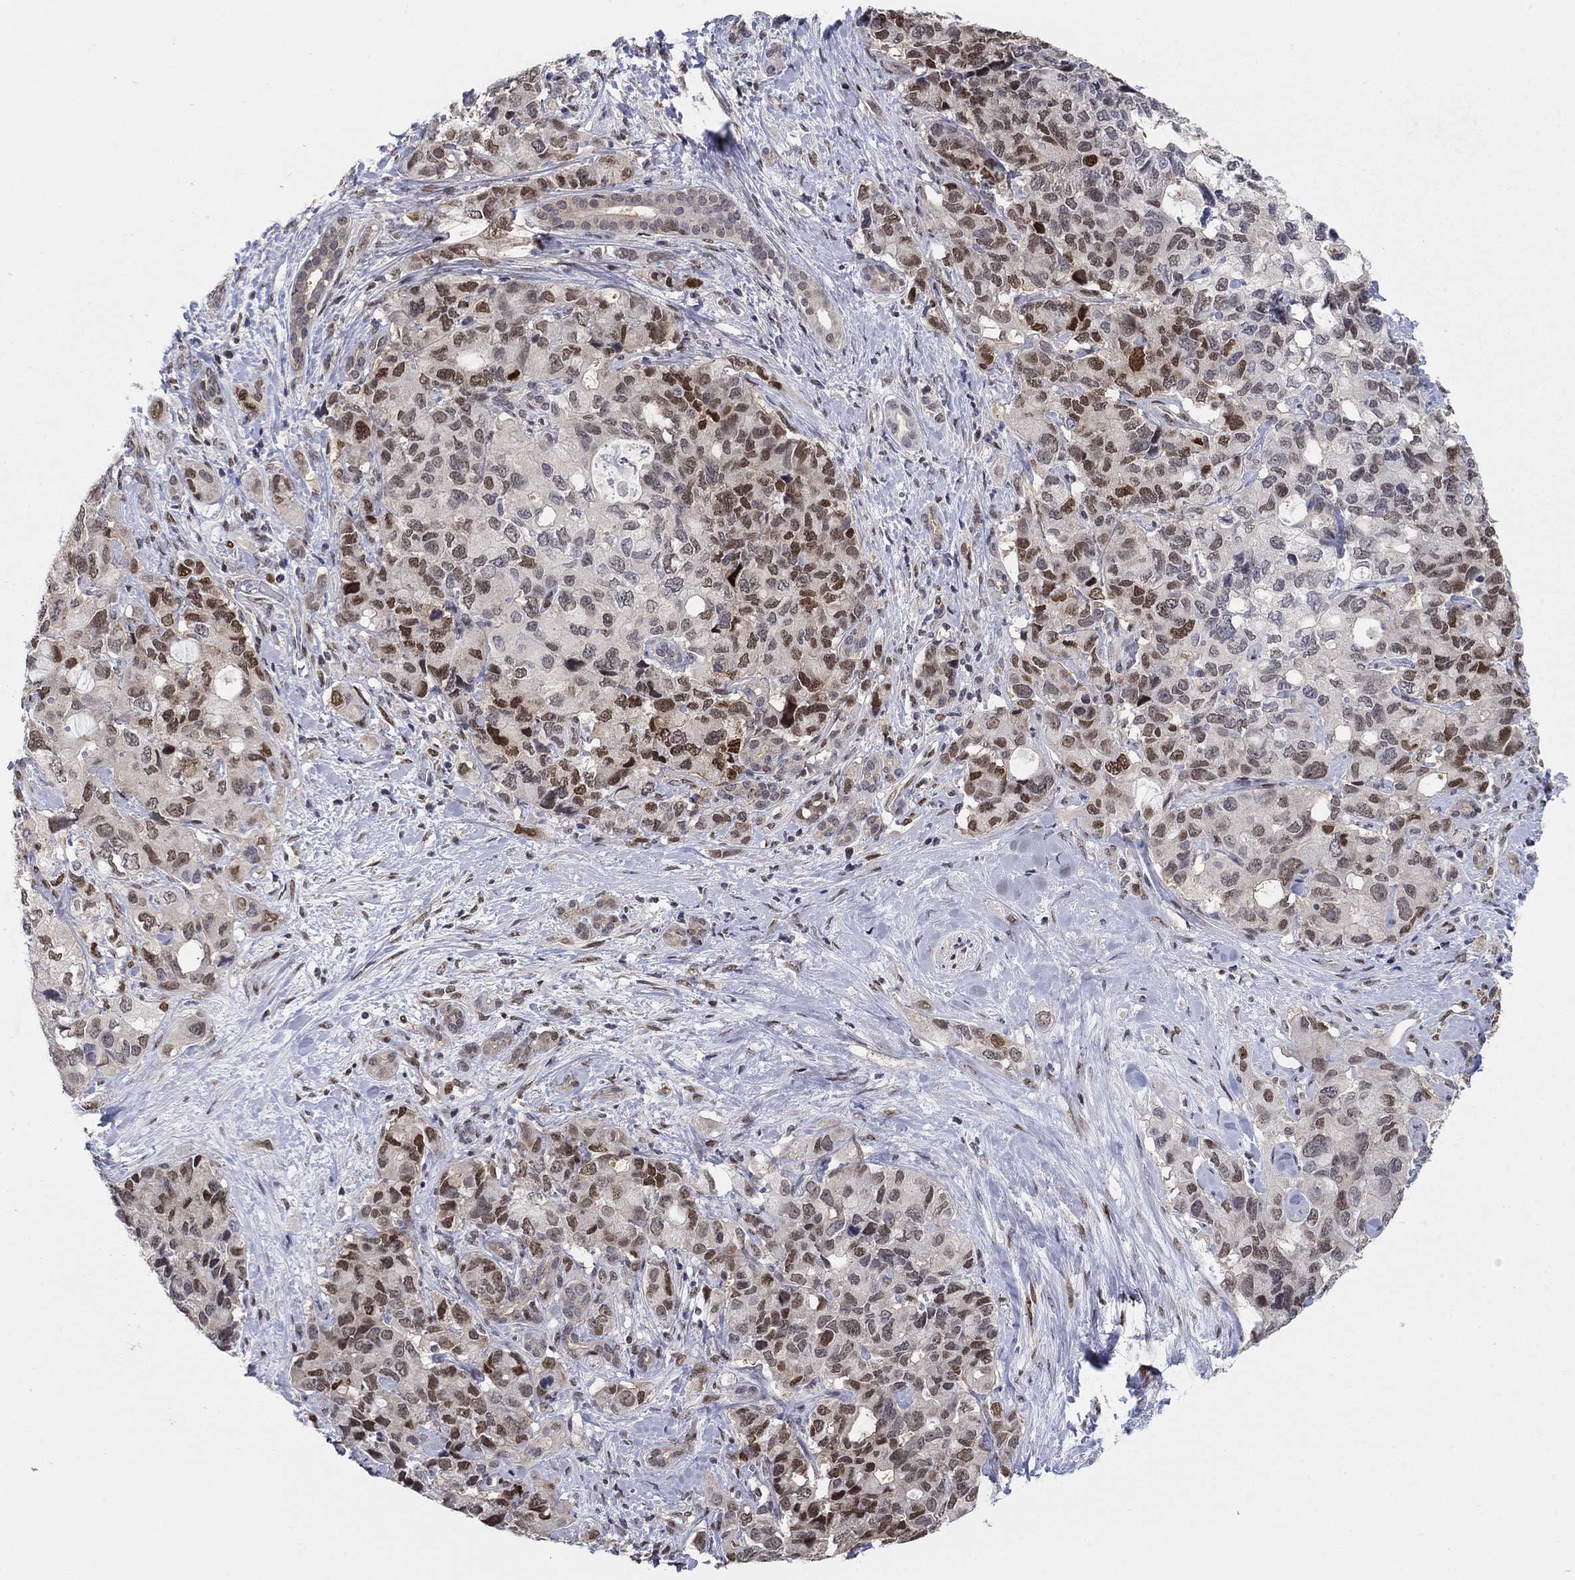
{"staining": {"intensity": "strong", "quantity": "25%-75%", "location": "nuclear"}, "tissue": "pancreatic cancer", "cell_type": "Tumor cells", "image_type": "cancer", "snomed": [{"axis": "morphology", "description": "Adenocarcinoma, NOS"}, {"axis": "topography", "description": "Pancreas"}], "caption": "A brown stain shows strong nuclear expression of a protein in human pancreatic adenocarcinoma tumor cells.", "gene": "CENPE", "patient": {"sex": "female", "age": 56}}